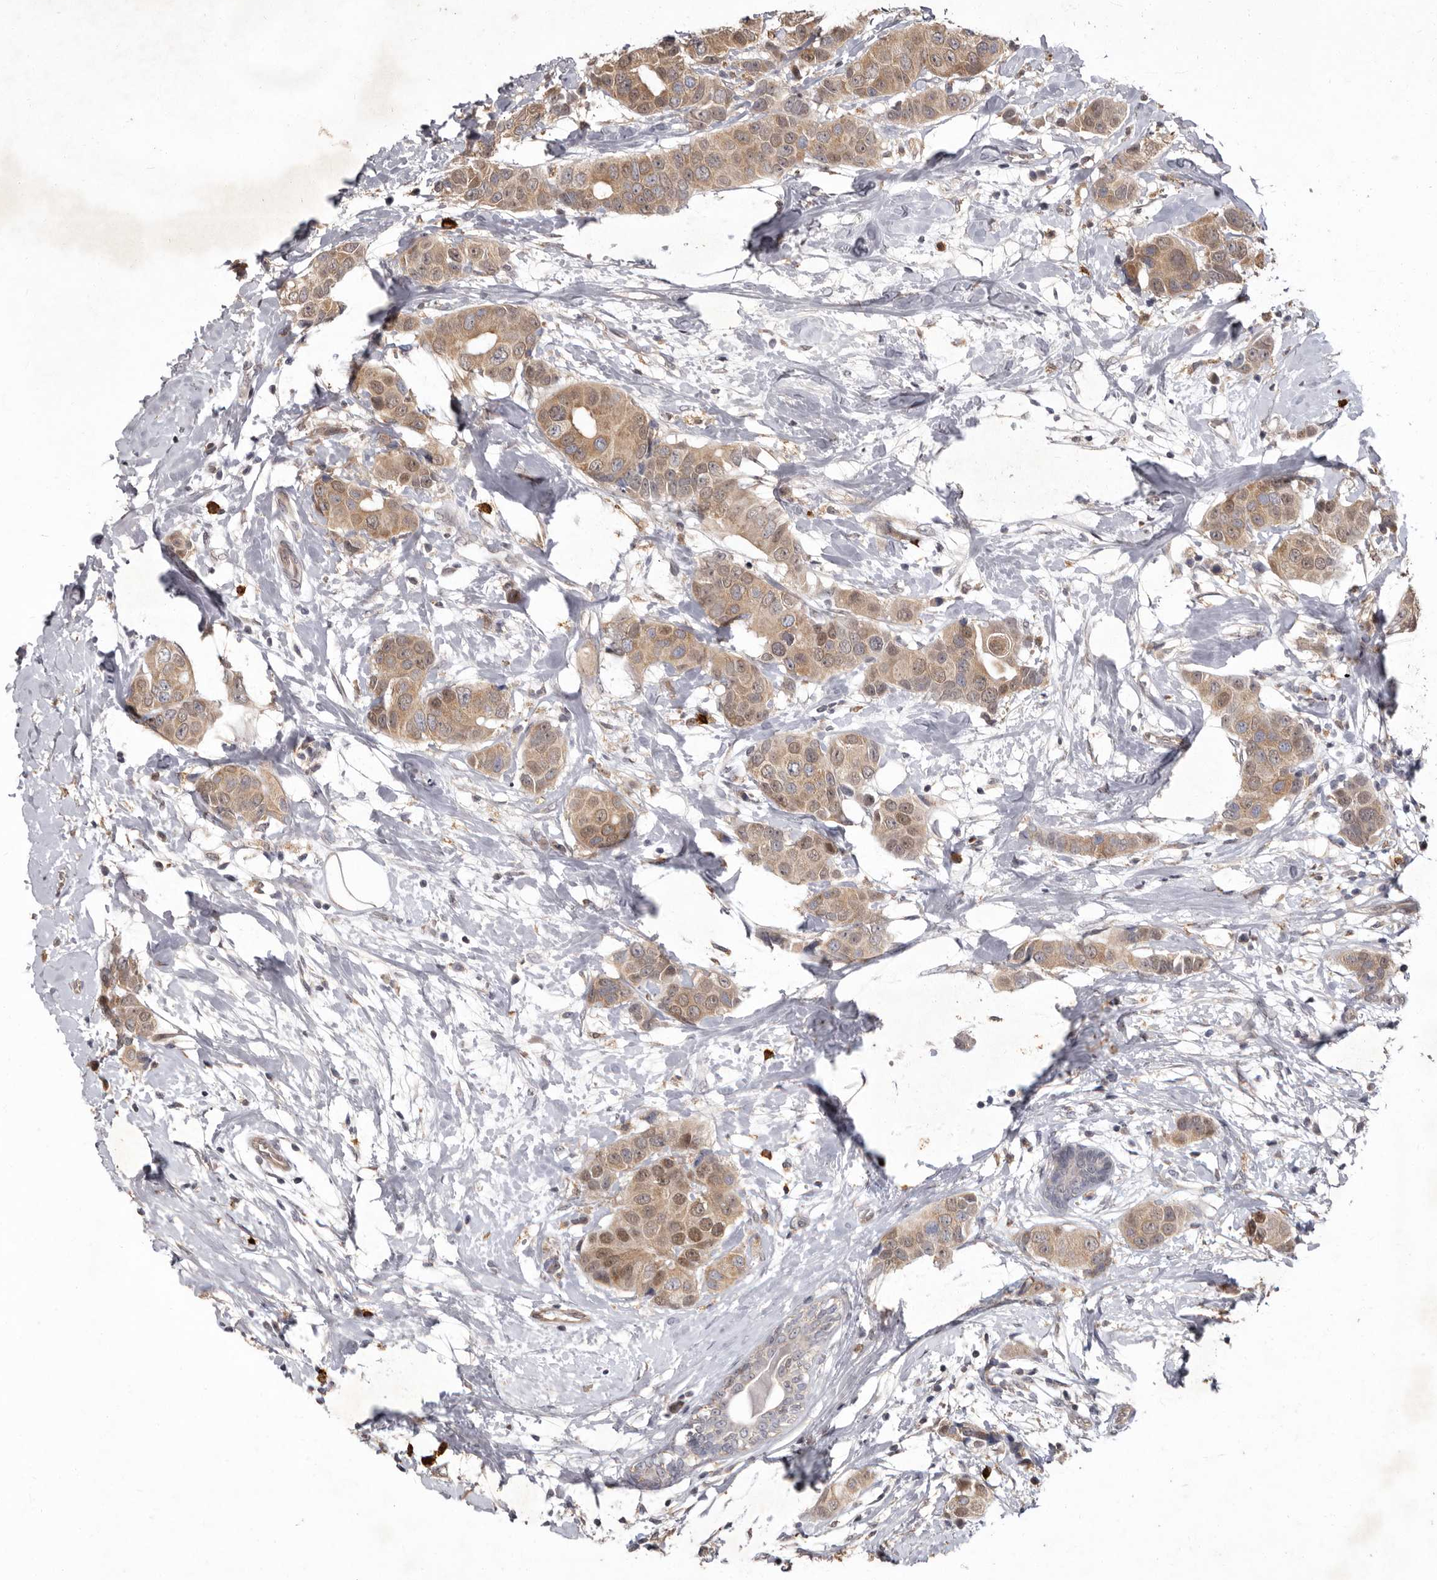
{"staining": {"intensity": "moderate", "quantity": ">75%", "location": "cytoplasmic/membranous,nuclear"}, "tissue": "breast cancer", "cell_type": "Tumor cells", "image_type": "cancer", "snomed": [{"axis": "morphology", "description": "Normal tissue, NOS"}, {"axis": "morphology", "description": "Duct carcinoma"}, {"axis": "topography", "description": "Breast"}], "caption": "Tumor cells exhibit moderate cytoplasmic/membranous and nuclear staining in approximately >75% of cells in breast intraductal carcinoma.", "gene": "ACLY", "patient": {"sex": "female", "age": 39}}